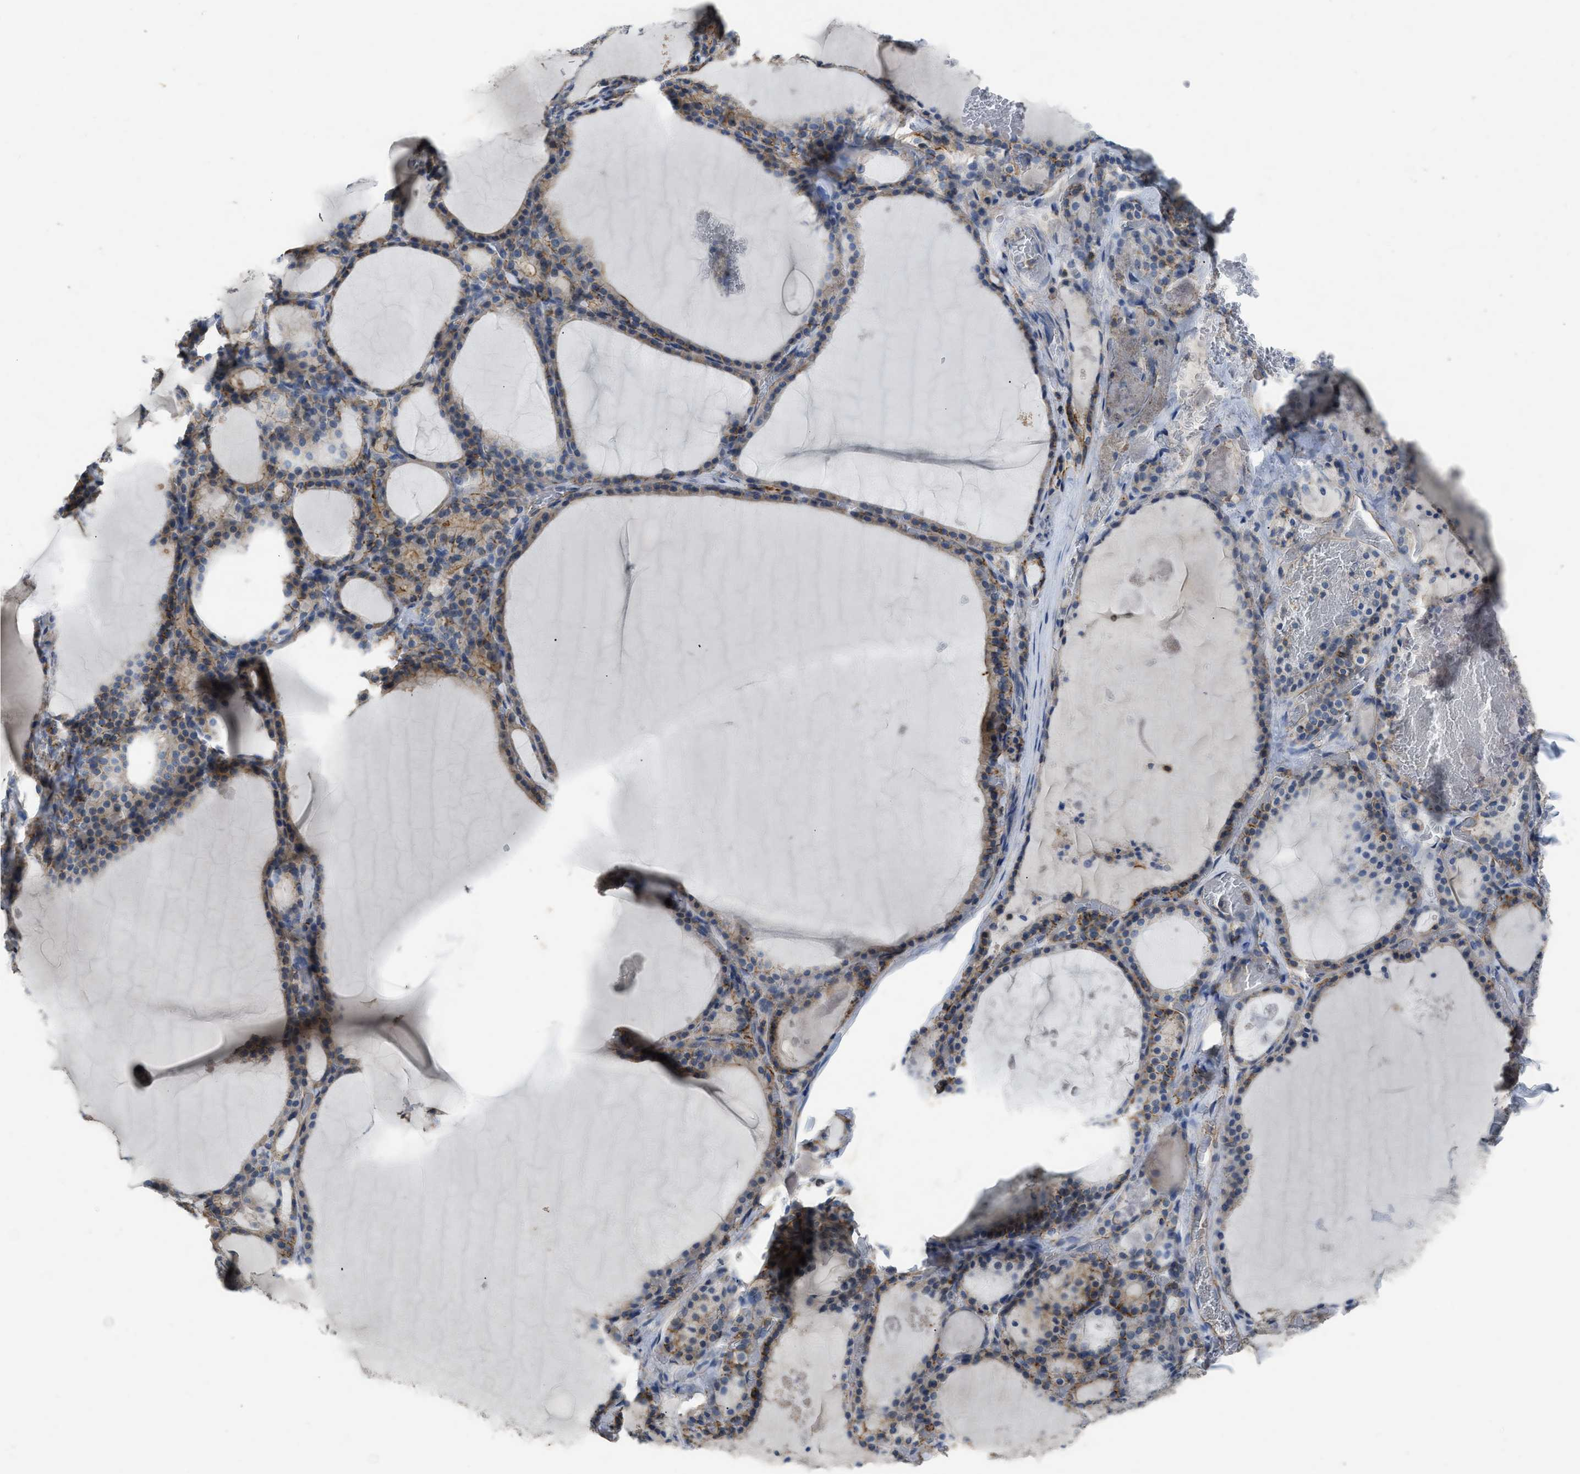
{"staining": {"intensity": "moderate", "quantity": ">75%", "location": "cytoplasmic/membranous"}, "tissue": "thyroid gland", "cell_type": "Glandular cells", "image_type": "normal", "snomed": [{"axis": "morphology", "description": "Normal tissue, NOS"}, {"axis": "topography", "description": "Thyroid gland"}], "caption": "Protein expression analysis of normal thyroid gland displays moderate cytoplasmic/membranous expression in approximately >75% of glandular cells.", "gene": "OR51E1", "patient": {"sex": "male", "age": 56}}